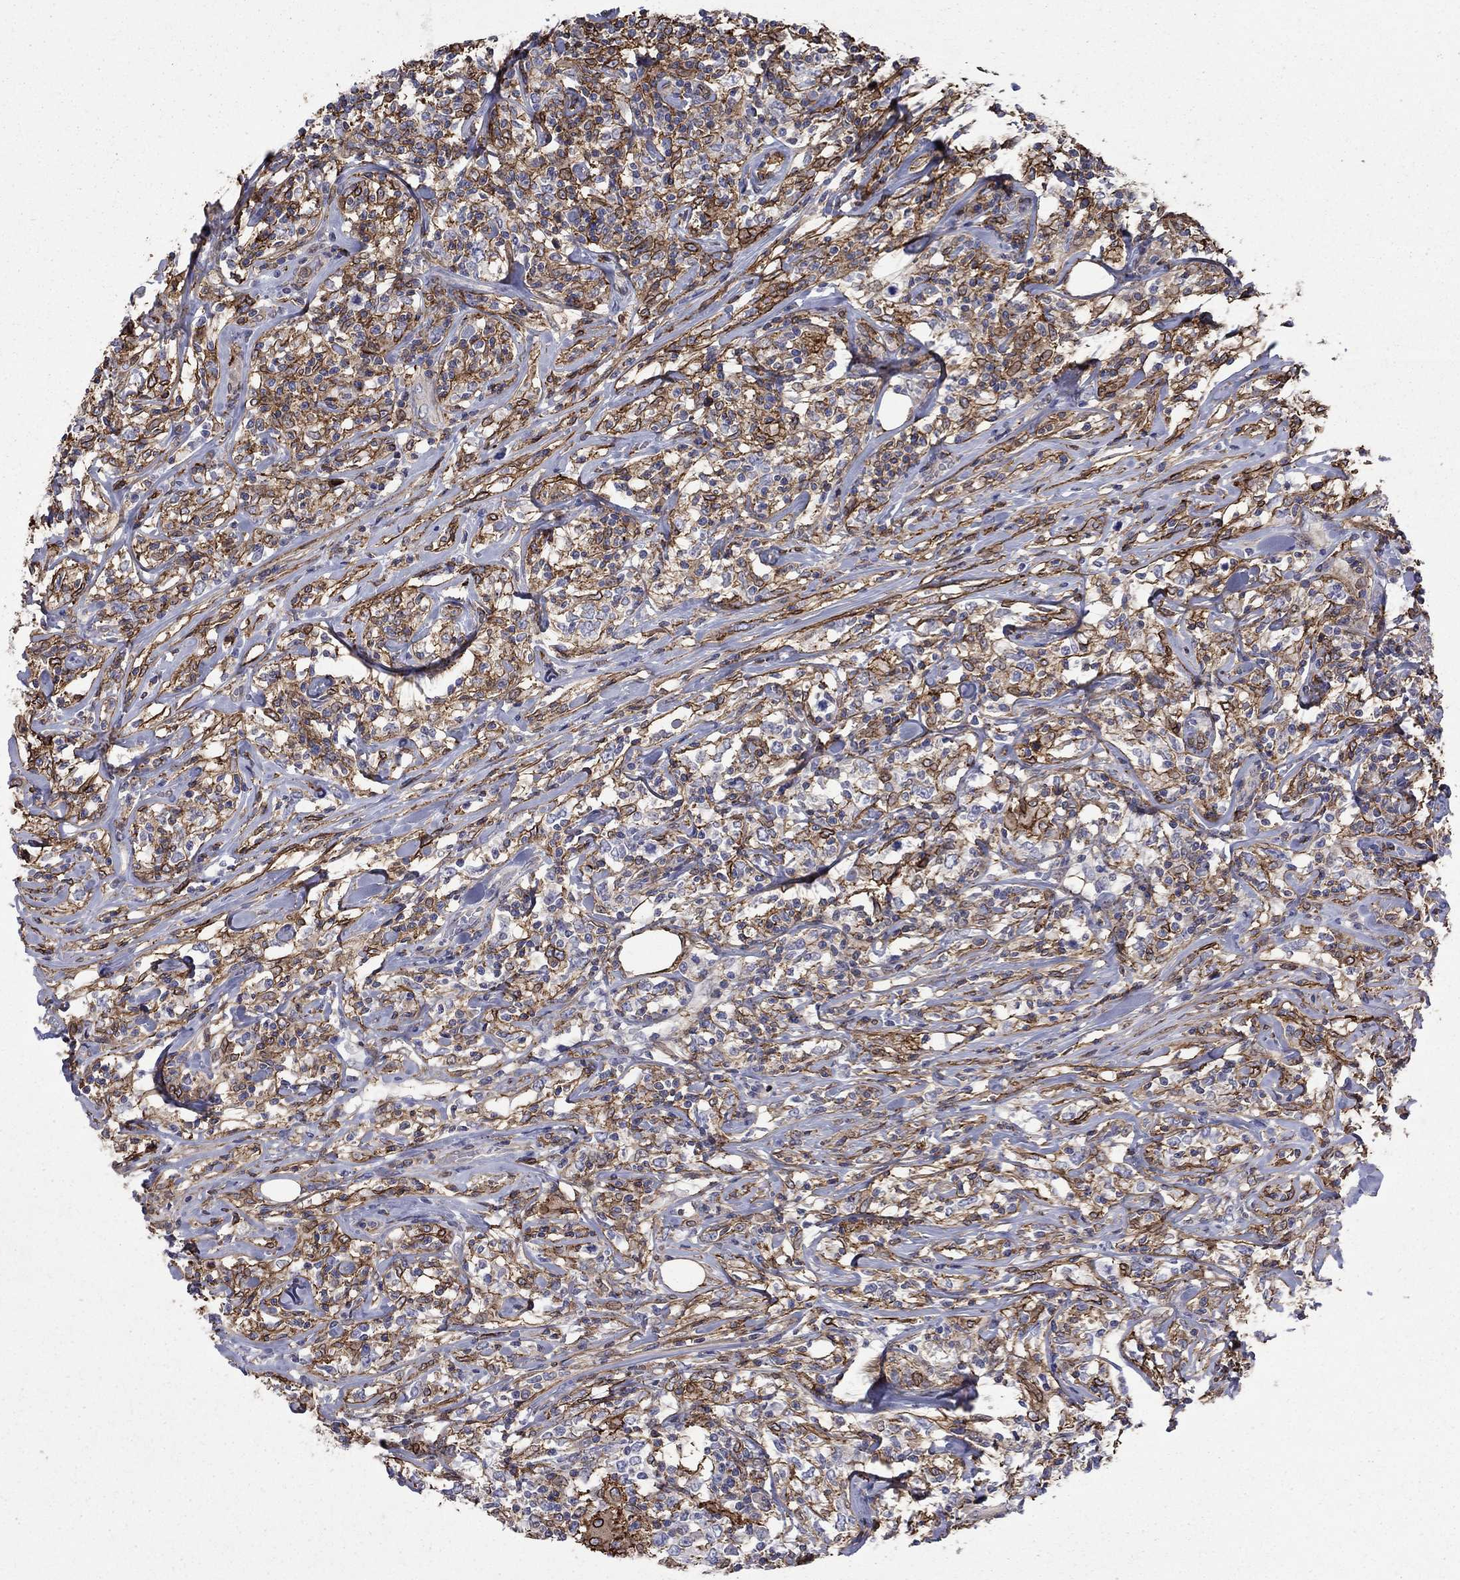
{"staining": {"intensity": "moderate", "quantity": "25%-75%", "location": "cytoplasmic/membranous"}, "tissue": "lymphoma", "cell_type": "Tumor cells", "image_type": "cancer", "snomed": [{"axis": "morphology", "description": "Malignant lymphoma, non-Hodgkin's type, High grade"}, {"axis": "topography", "description": "Lymph node"}], "caption": "A medium amount of moderate cytoplasmic/membranous staining is identified in about 25%-75% of tumor cells in malignant lymphoma, non-Hodgkin's type (high-grade) tissue.", "gene": "PLAU", "patient": {"sex": "female", "age": 84}}